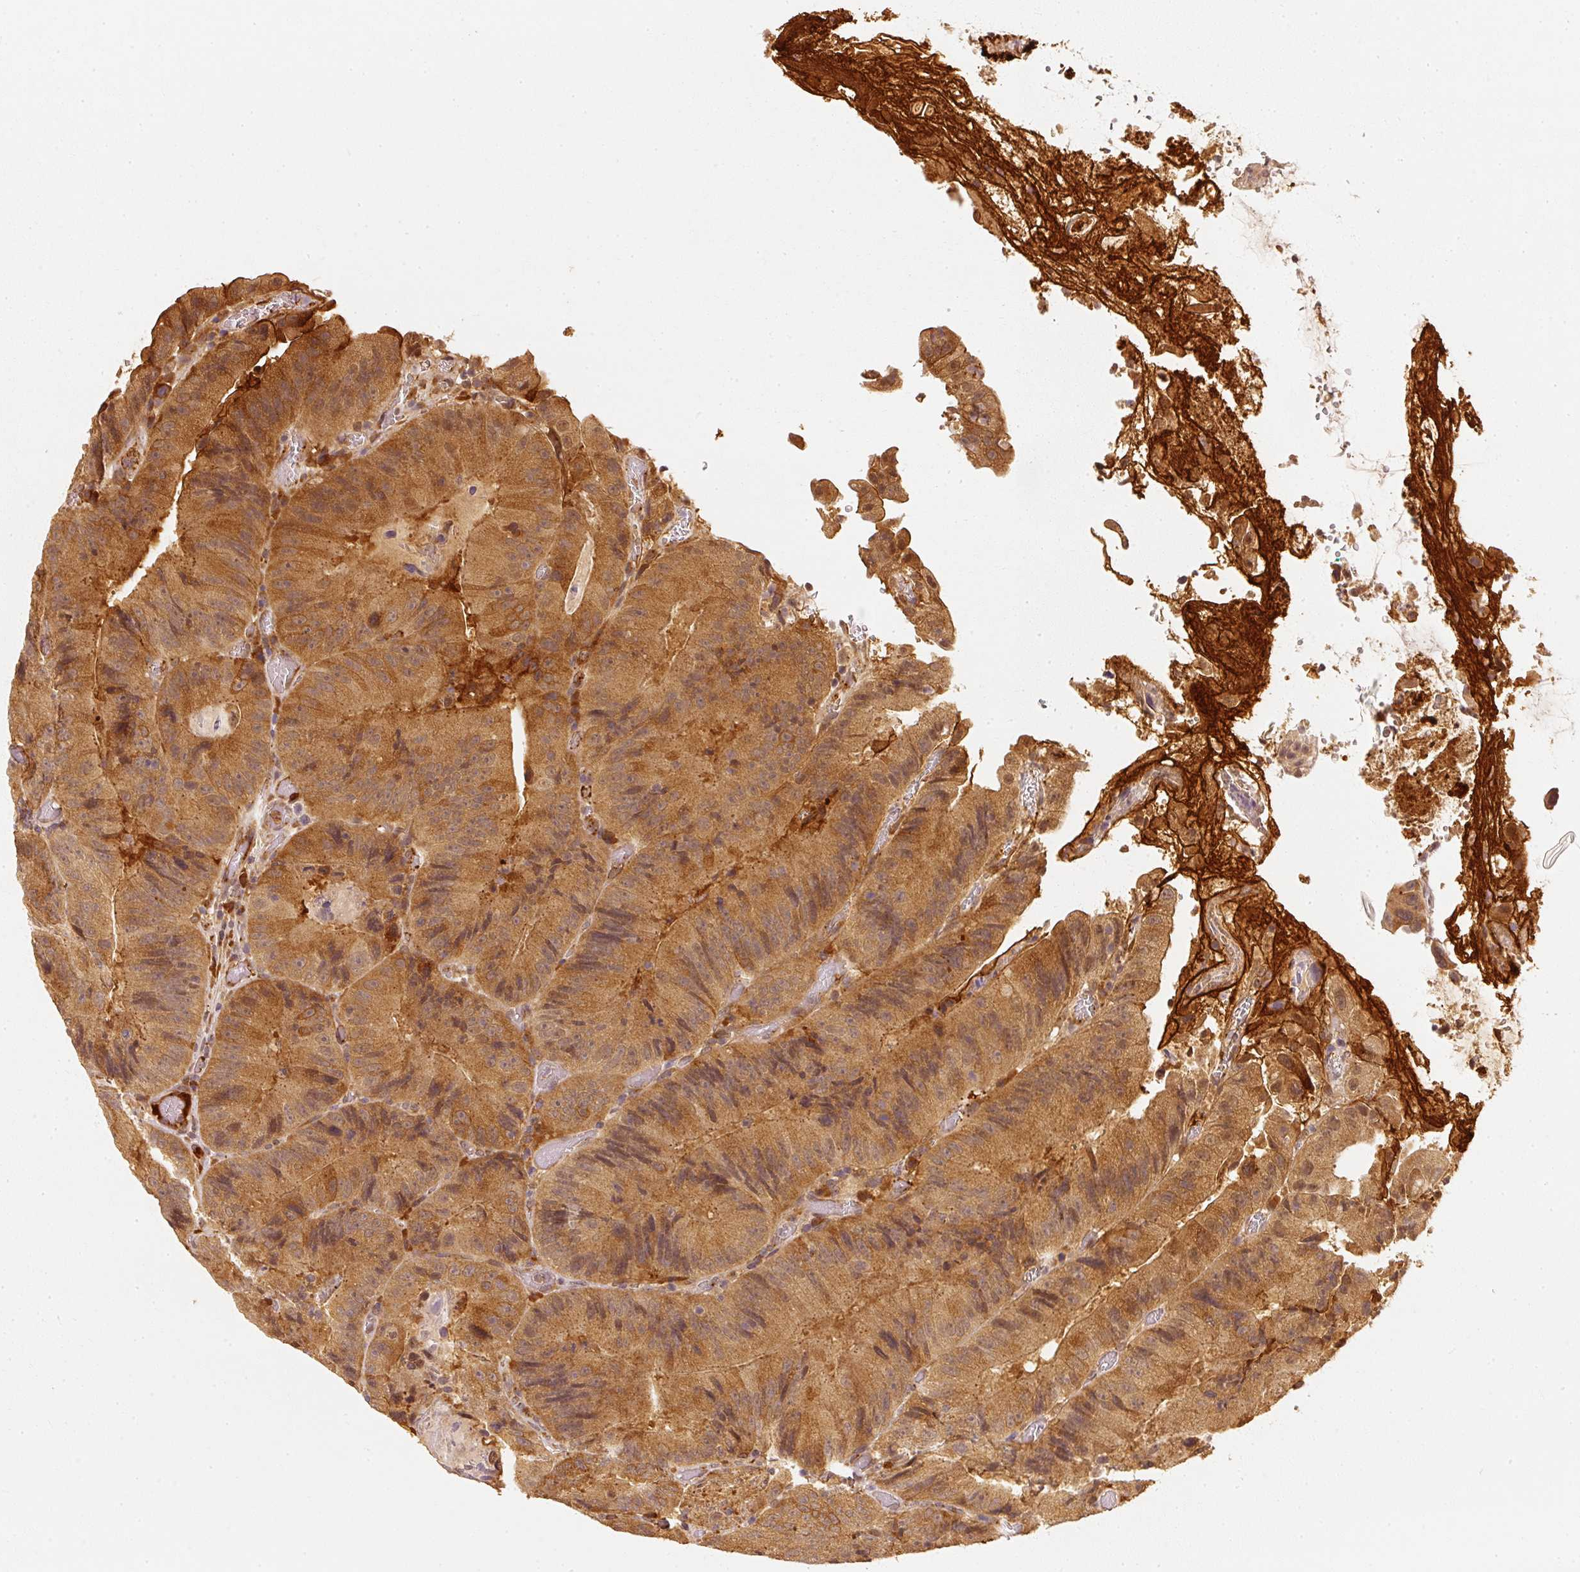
{"staining": {"intensity": "strong", "quantity": ">75%", "location": "cytoplasmic/membranous"}, "tissue": "colorectal cancer", "cell_type": "Tumor cells", "image_type": "cancer", "snomed": [{"axis": "morphology", "description": "Adenocarcinoma, NOS"}, {"axis": "topography", "description": "Colon"}], "caption": "IHC micrograph of neoplastic tissue: colorectal cancer (adenocarcinoma) stained using IHC exhibits high levels of strong protein expression localized specifically in the cytoplasmic/membranous of tumor cells, appearing as a cytoplasmic/membranous brown color.", "gene": "EEF1A2", "patient": {"sex": "female", "age": 86}}